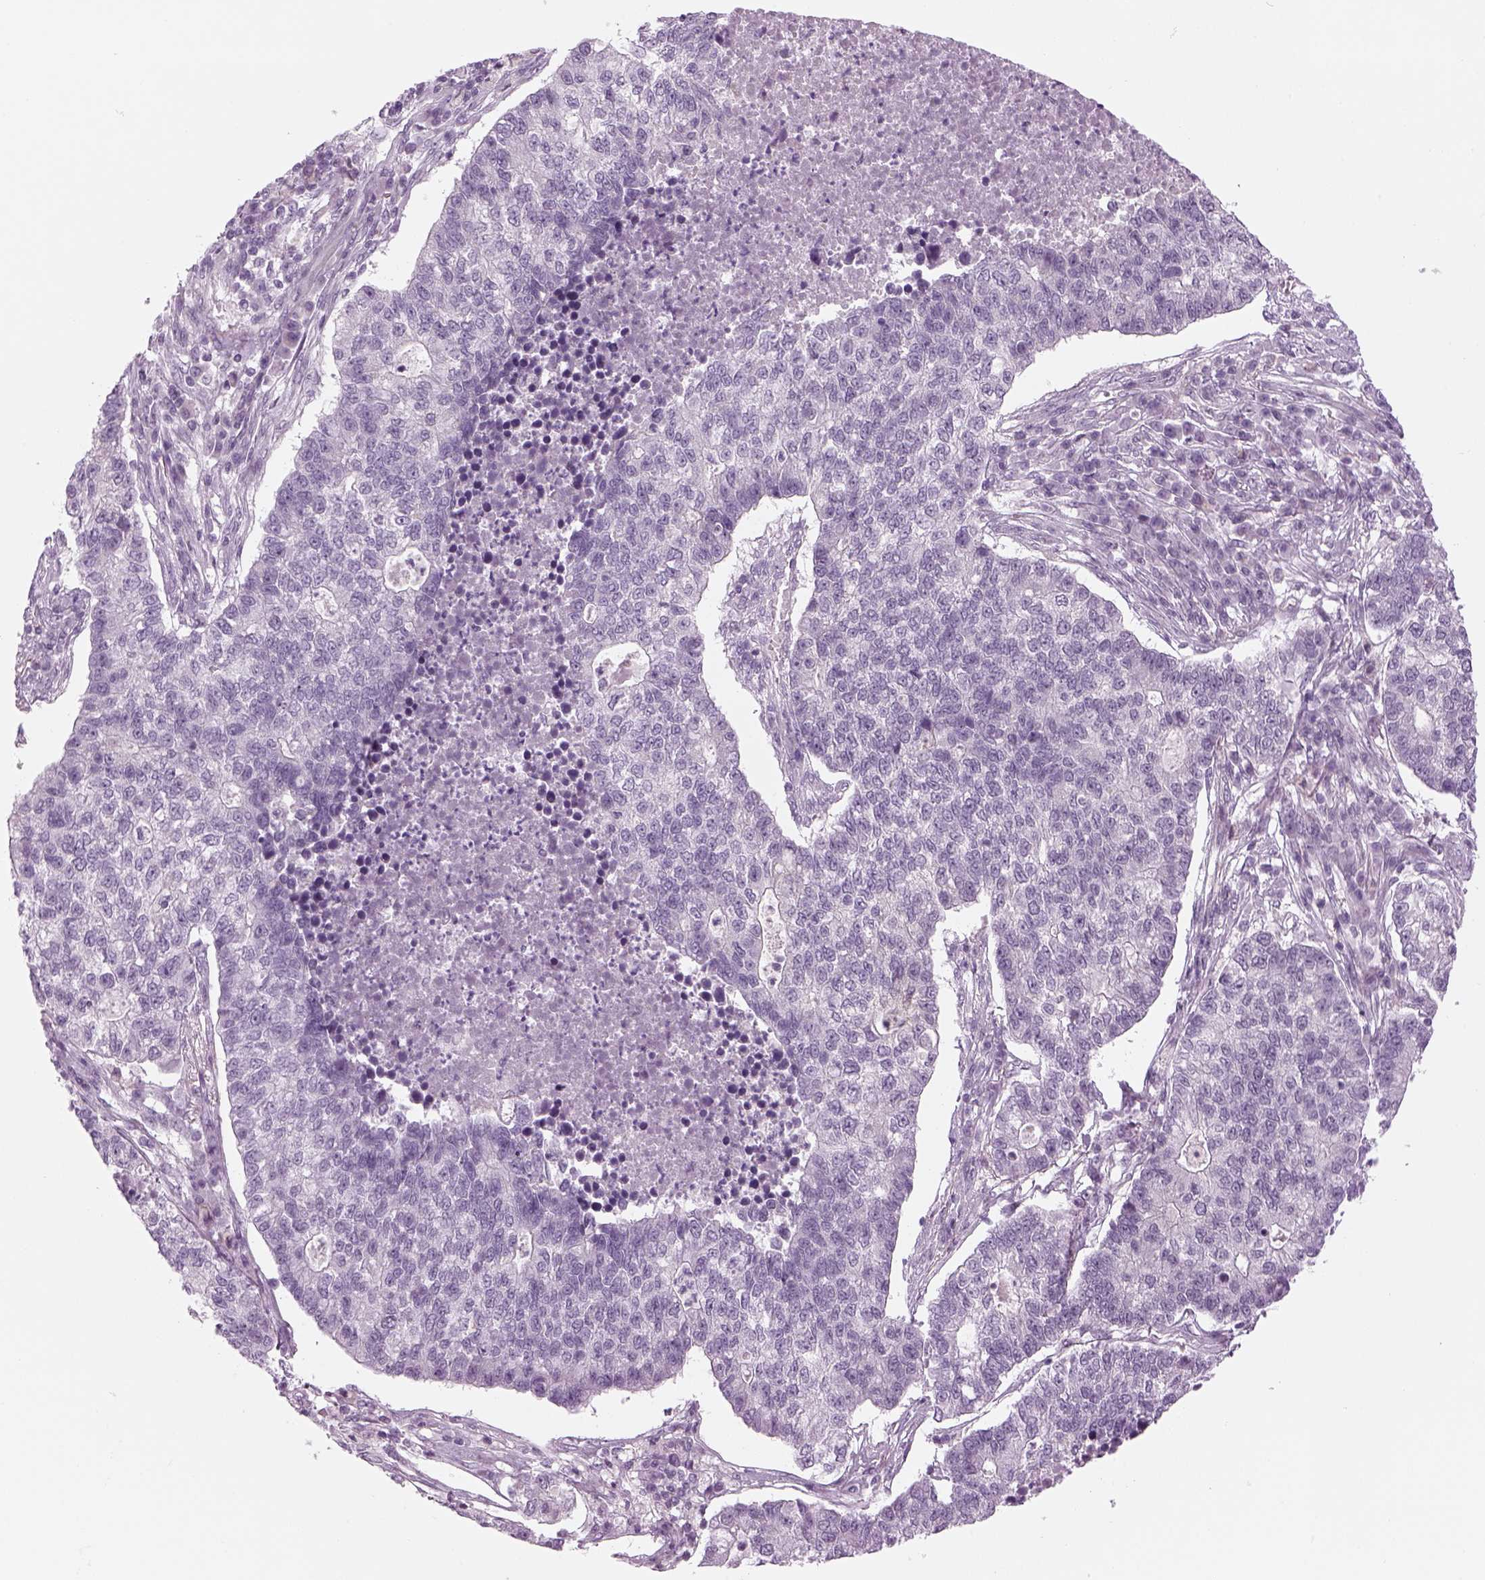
{"staining": {"intensity": "negative", "quantity": "none", "location": "none"}, "tissue": "lung cancer", "cell_type": "Tumor cells", "image_type": "cancer", "snomed": [{"axis": "morphology", "description": "Adenocarcinoma, NOS"}, {"axis": "topography", "description": "Lung"}], "caption": "Tumor cells show no significant expression in lung adenocarcinoma. The staining was performed using DAB to visualize the protein expression in brown, while the nuclei were stained in blue with hematoxylin (Magnification: 20x).", "gene": "LRRIQ3", "patient": {"sex": "male", "age": 57}}